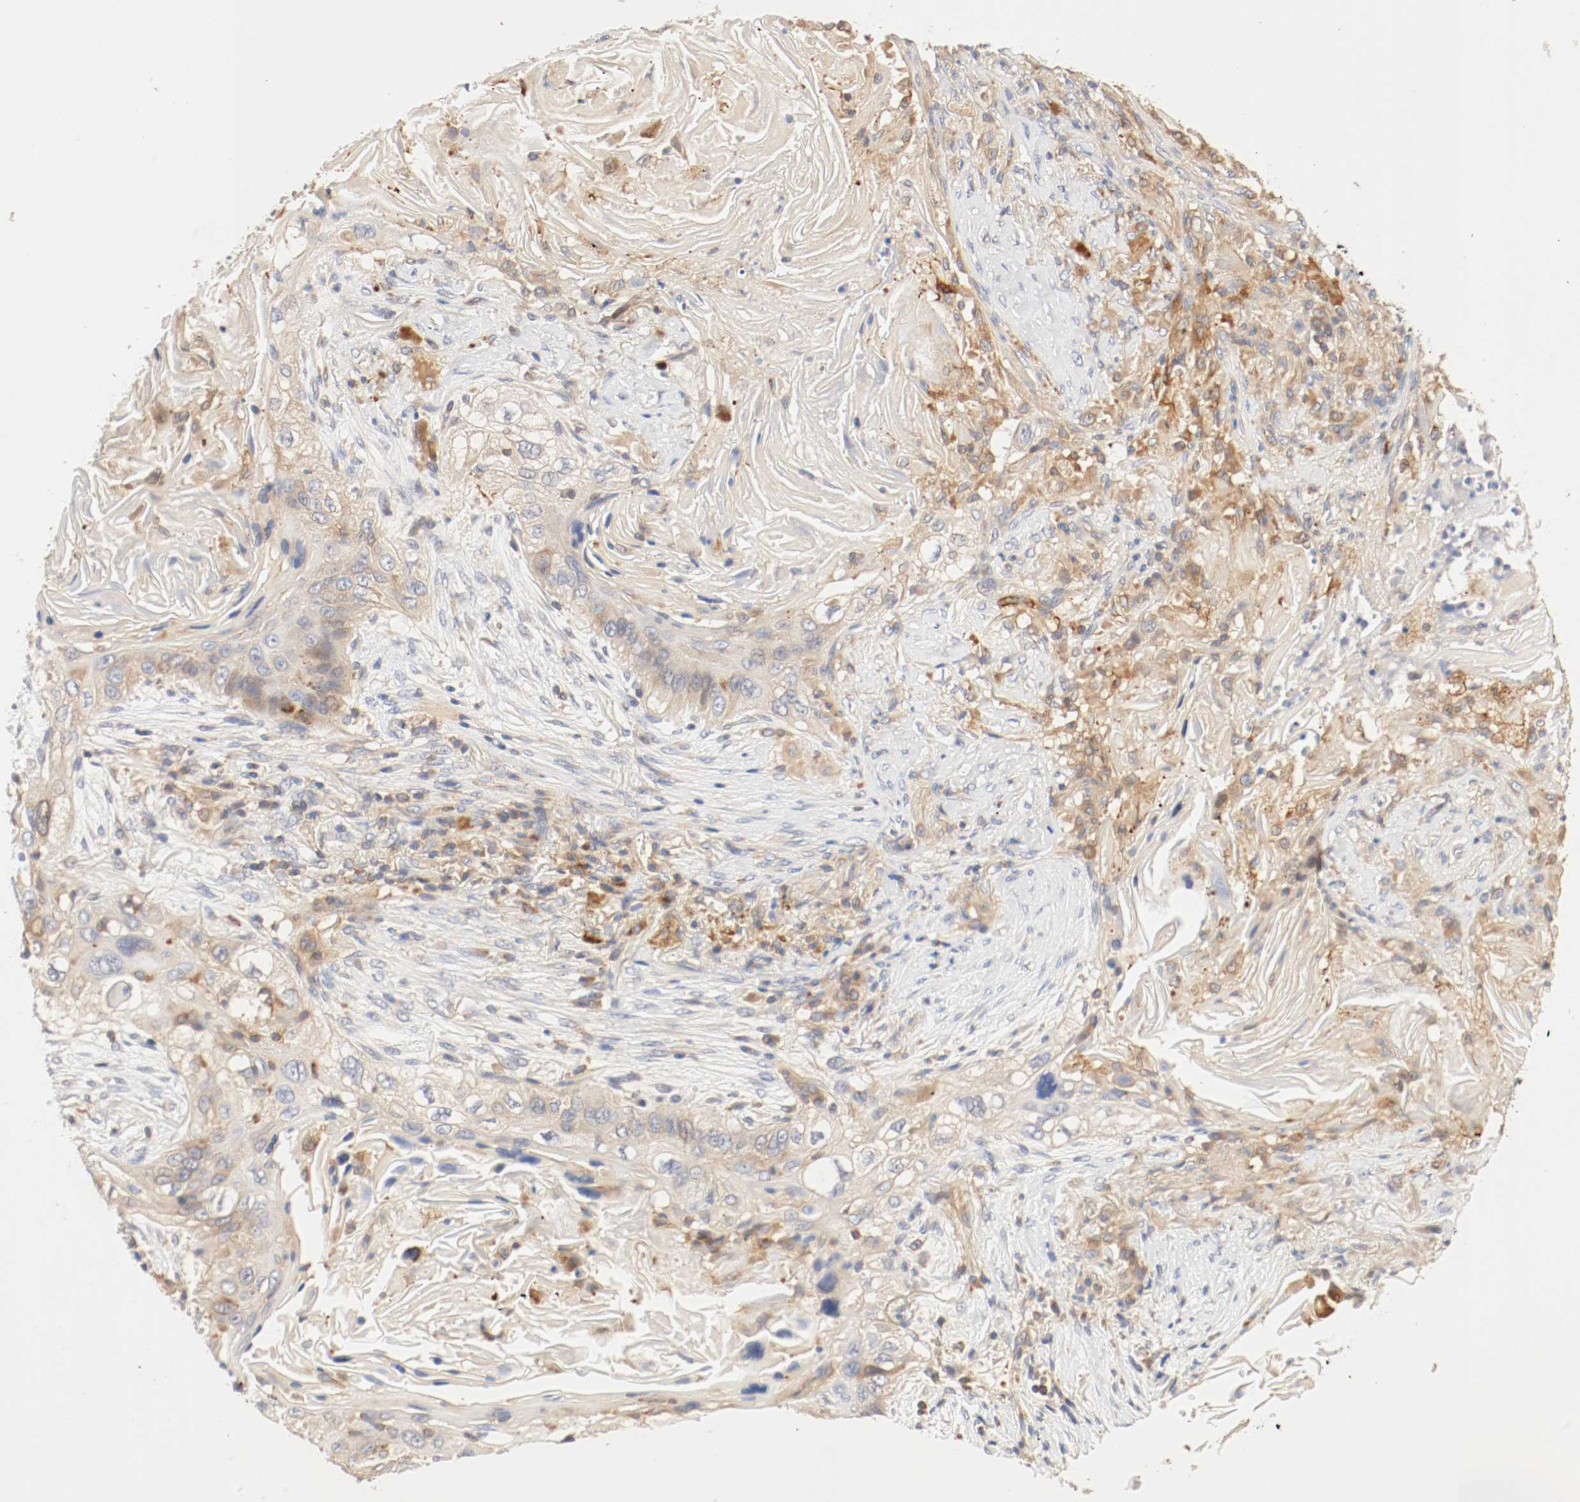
{"staining": {"intensity": "moderate", "quantity": ">75%", "location": "cytoplasmic/membranous"}, "tissue": "lung cancer", "cell_type": "Tumor cells", "image_type": "cancer", "snomed": [{"axis": "morphology", "description": "Squamous cell carcinoma, NOS"}, {"axis": "topography", "description": "Lung"}], "caption": "Brown immunohistochemical staining in lung squamous cell carcinoma demonstrates moderate cytoplasmic/membranous positivity in about >75% of tumor cells.", "gene": "GIT1", "patient": {"sex": "female", "age": 67}}